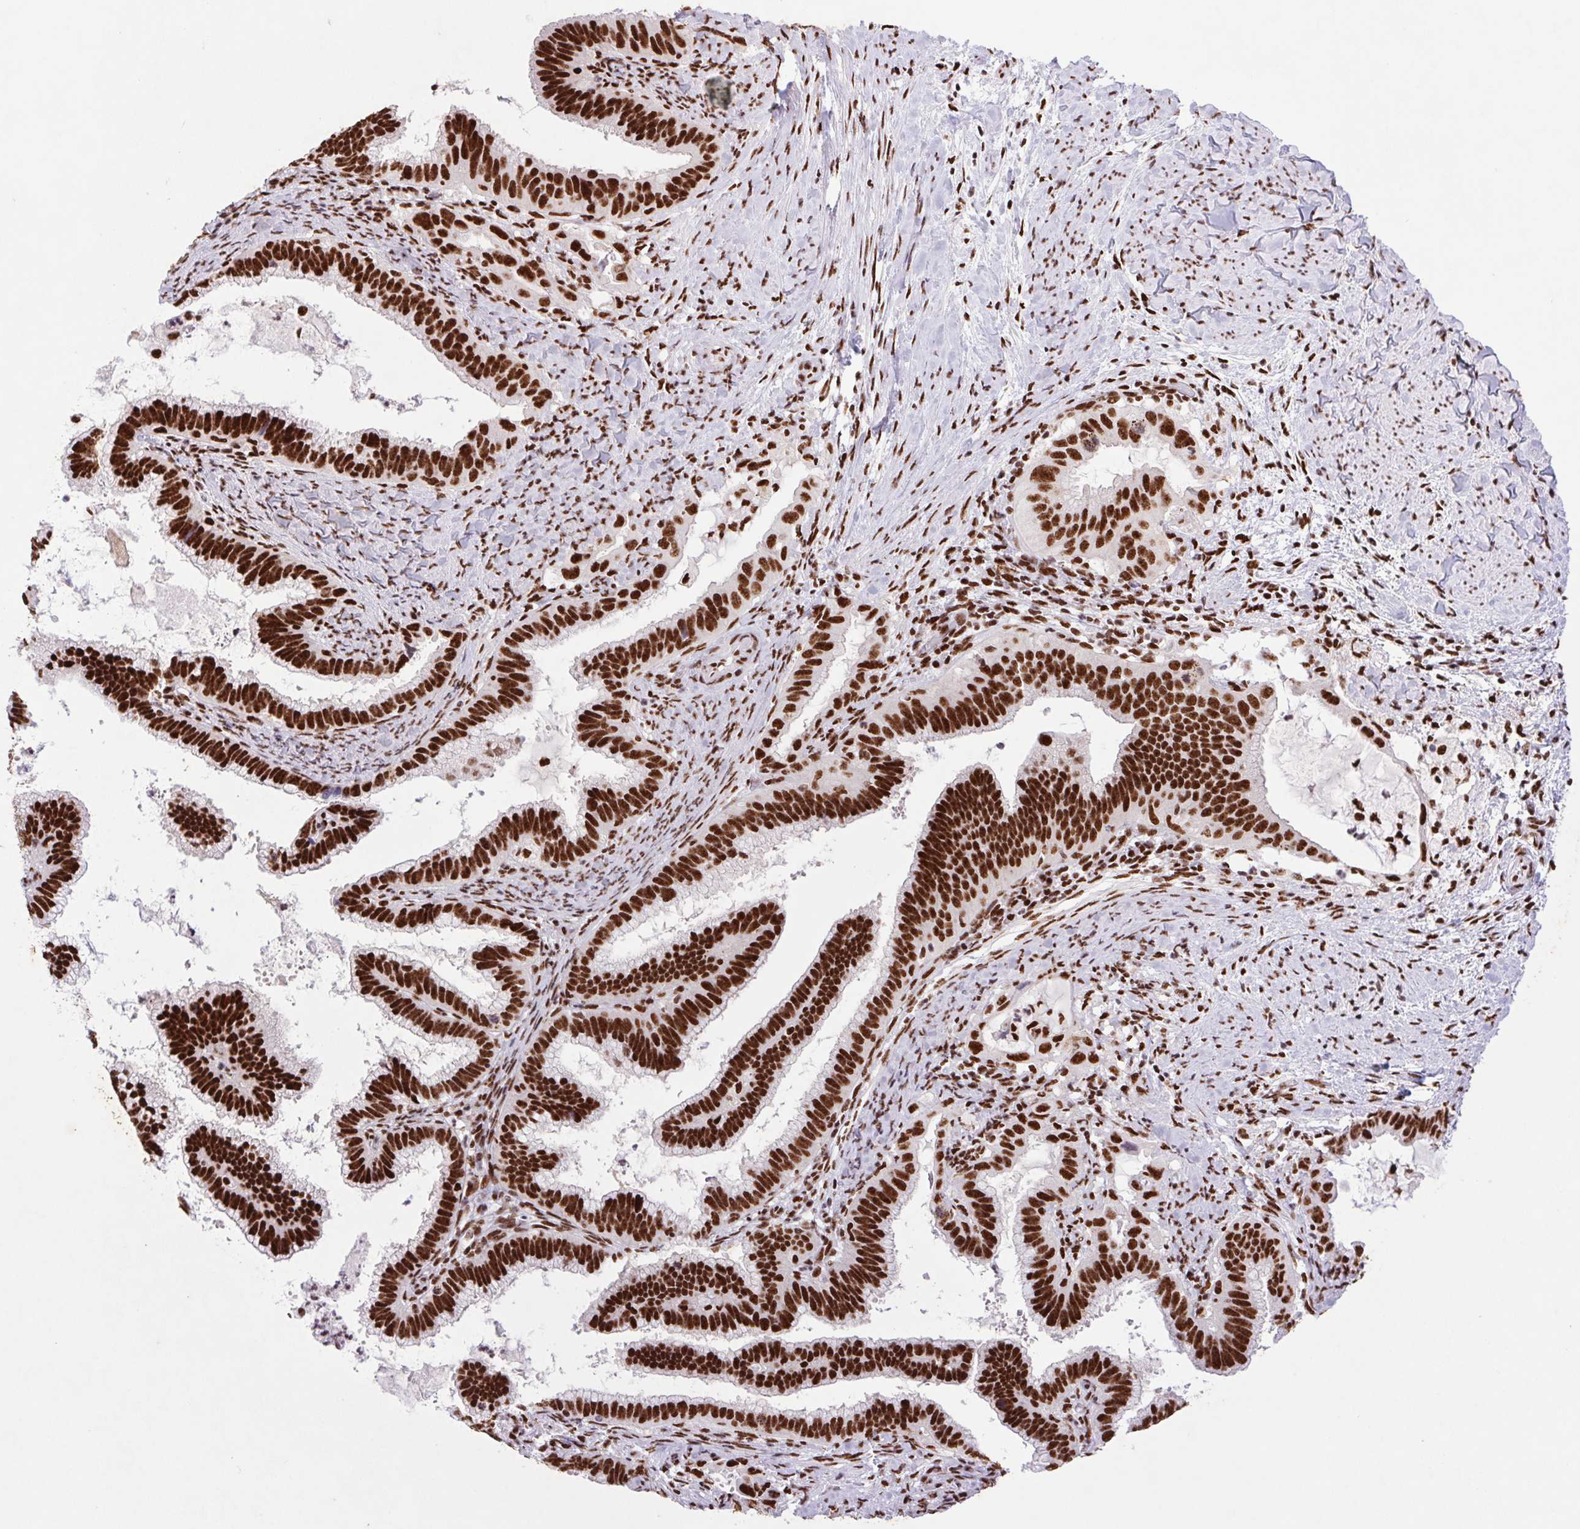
{"staining": {"intensity": "strong", "quantity": ">75%", "location": "nuclear"}, "tissue": "cervical cancer", "cell_type": "Tumor cells", "image_type": "cancer", "snomed": [{"axis": "morphology", "description": "Adenocarcinoma, NOS"}, {"axis": "topography", "description": "Cervix"}], "caption": "Cervical adenocarcinoma stained with a protein marker reveals strong staining in tumor cells.", "gene": "LDLRAD4", "patient": {"sex": "female", "age": 61}}